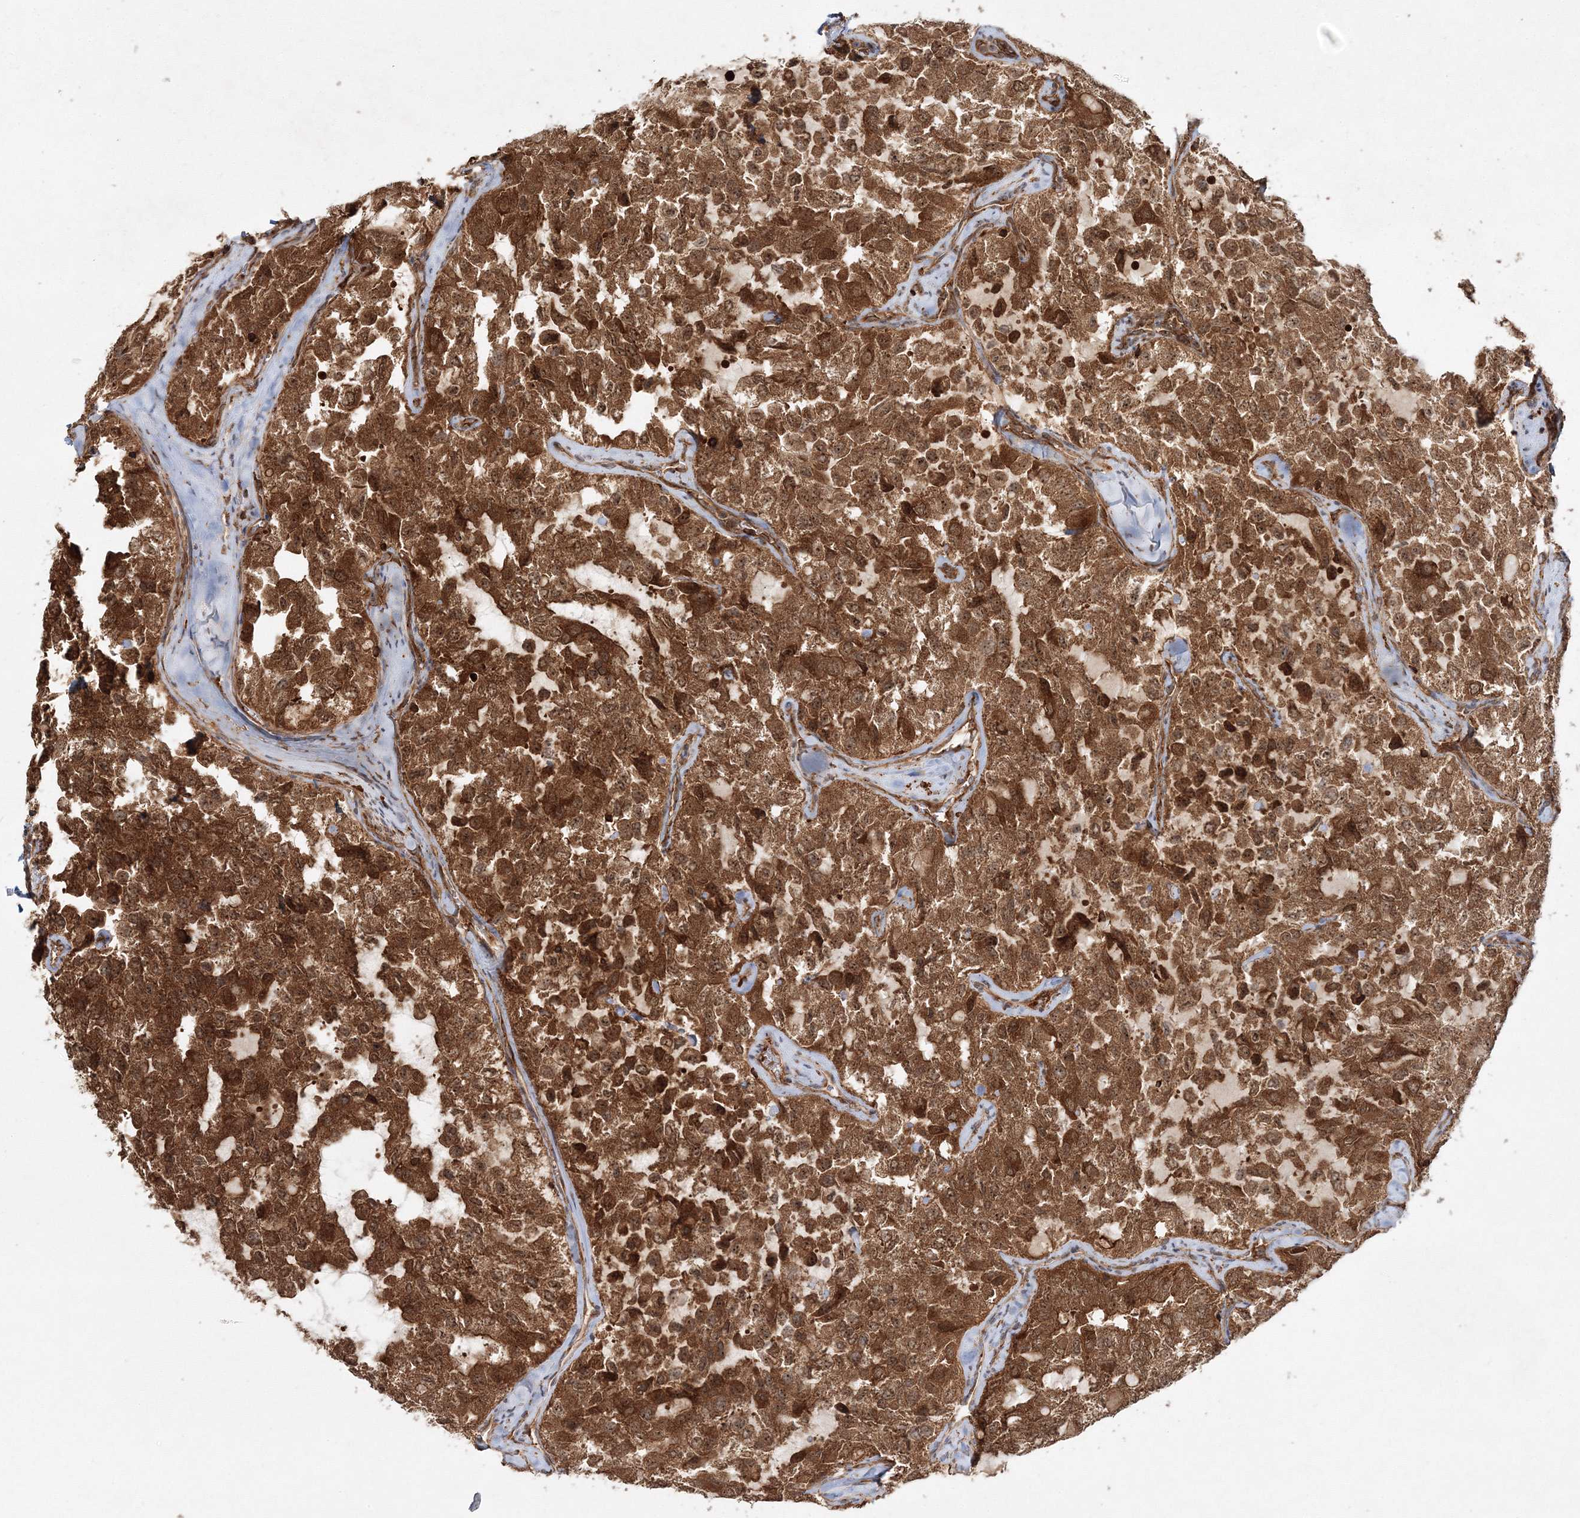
{"staining": {"intensity": "strong", "quantity": ">75%", "location": "cytoplasmic/membranous"}, "tissue": "thyroid cancer", "cell_type": "Tumor cells", "image_type": "cancer", "snomed": [{"axis": "morphology", "description": "Follicular adenoma carcinoma, NOS"}, {"axis": "topography", "description": "Thyroid gland"}], "caption": "High-power microscopy captured an IHC micrograph of thyroid follicular adenoma carcinoma, revealing strong cytoplasmic/membranous staining in about >75% of tumor cells. (DAB IHC, brown staining for protein, blue staining for nuclei).", "gene": "WDR37", "patient": {"sex": "male", "age": 75}}